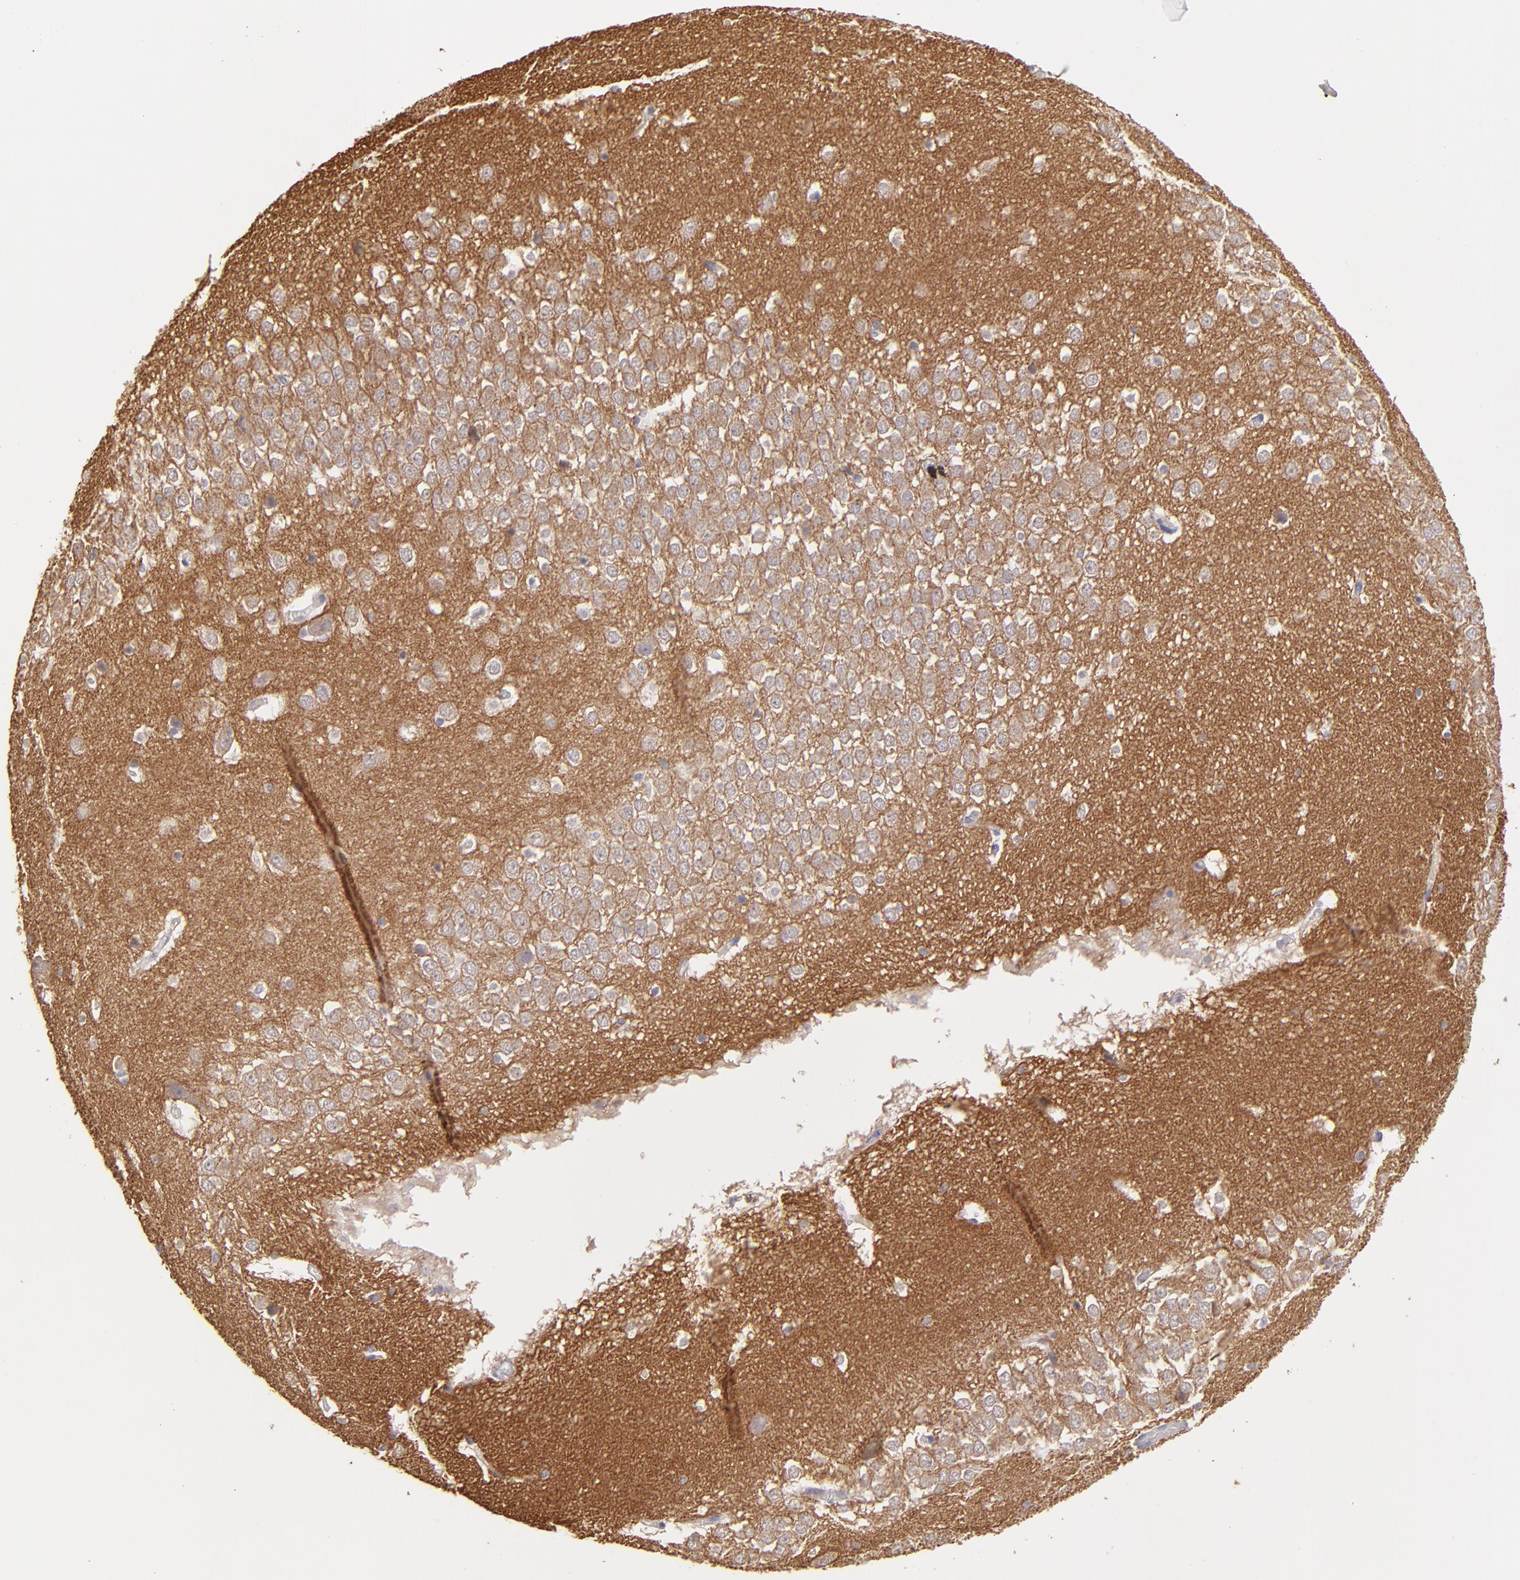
{"staining": {"intensity": "weak", "quantity": "<25%", "location": "cytoplasmic/membranous"}, "tissue": "hippocampus", "cell_type": "Glial cells", "image_type": "normal", "snomed": [{"axis": "morphology", "description": "Normal tissue, NOS"}, {"axis": "topography", "description": "Hippocampus"}], "caption": "Immunohistochemistry (IHC) micrograph of normal hippocampus: human hippocampus stained with DAB (3,3'-diaminobenzidine) demonstrates no significant protein staining in glial cells.", "gene": "GNAZ", "patient": {"sex": "male", "age": 45}}